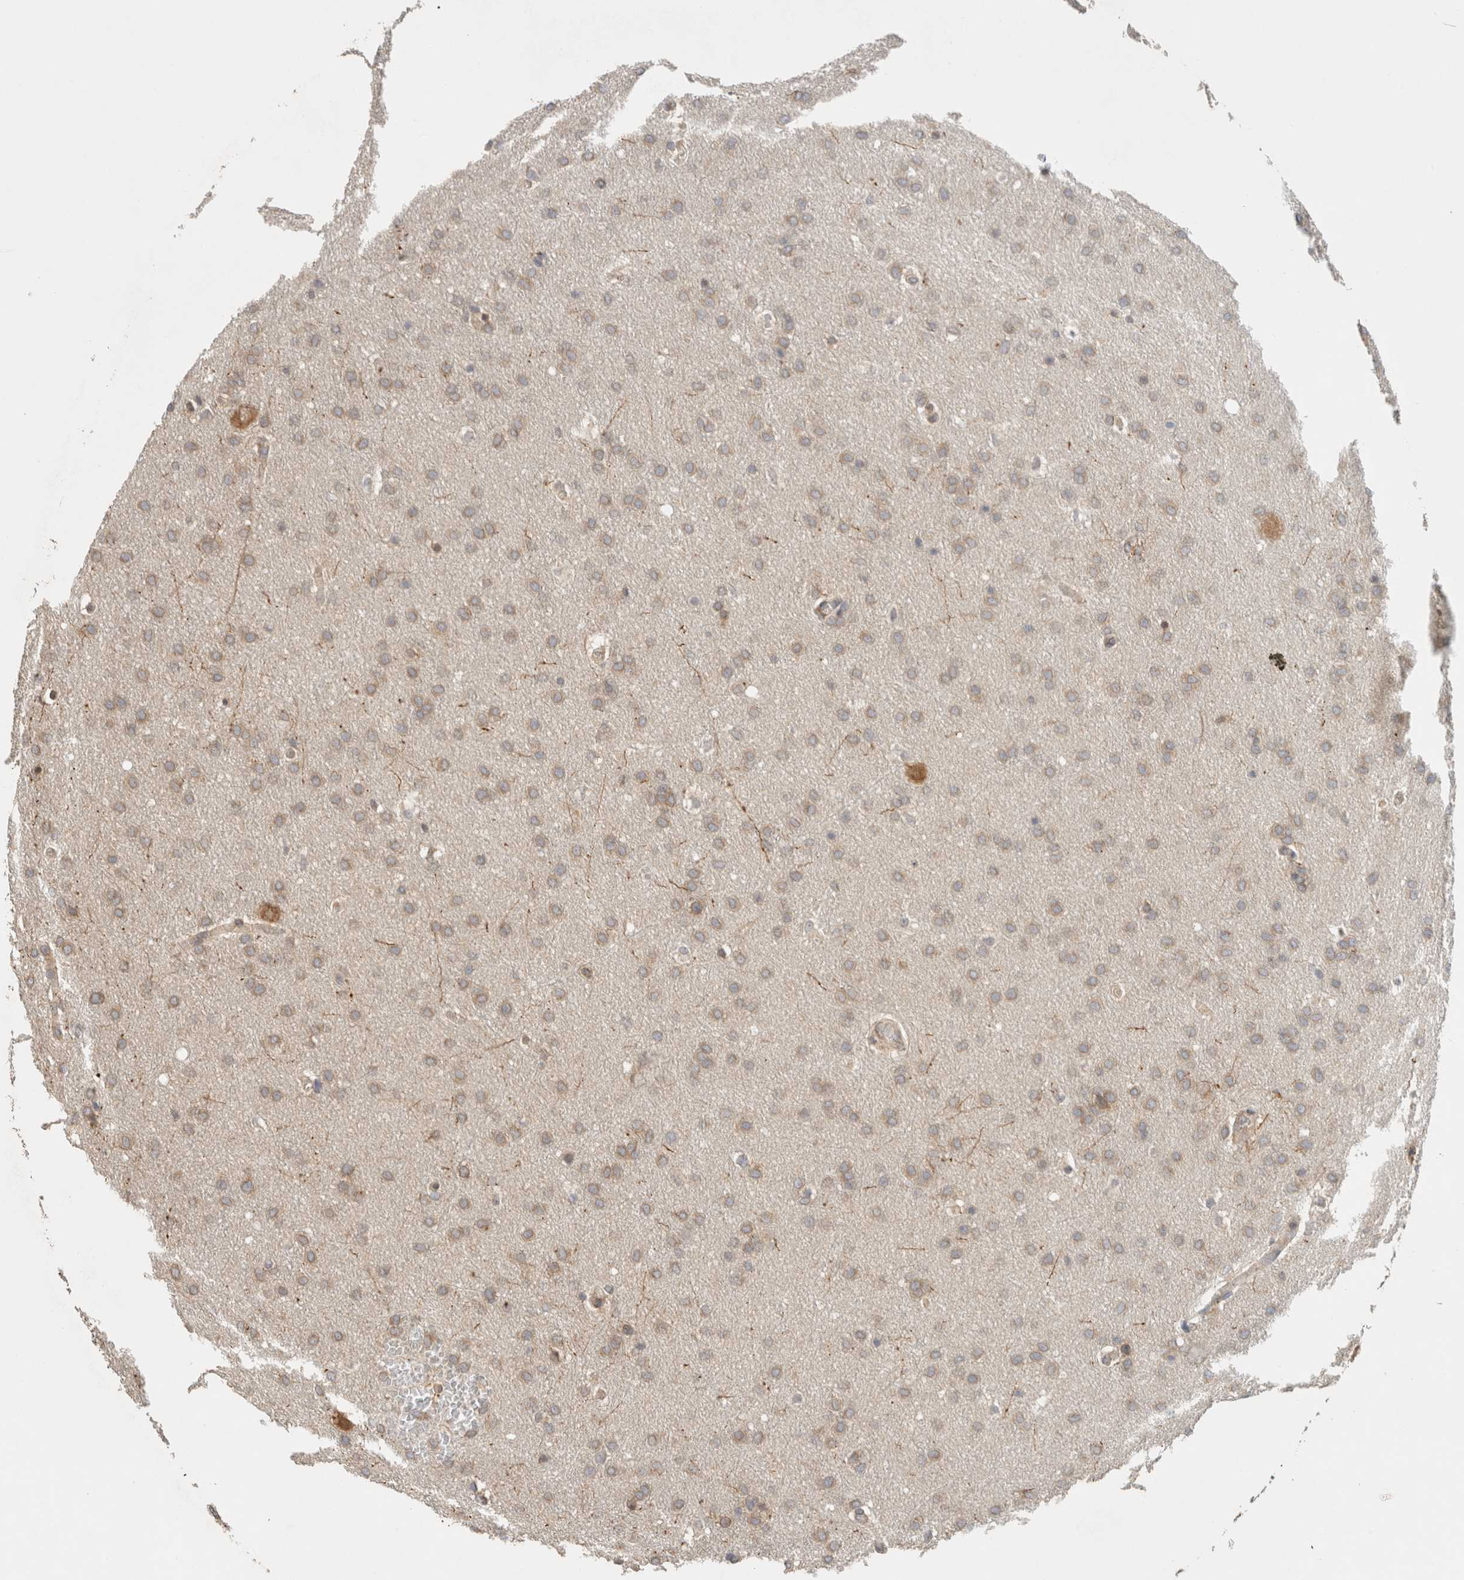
{"staining": {"intensity": "weak", "quantity": ">75%", "location": "cytoplasmic/membranous"}, "tissue": "glioma", "cell_type": "Tumor cells", "image_type": "cancer", "snomed": [{"axis": "morphology", "description": "Glioma, malignant, Low grade"}, {"axis": "topography", "description": "Brain"}], "caption": "Immunohistochemical staining of human glioma shows low levels of weak cytoplasmic/membranous protein staining in approximately >75% of tumor cells. (Stains: DAB (3,3'-diaminobenzidine) in brown, nuclei in blue, Microscopy: brightfield microscopy at high magnification).", "gene": "PUM1", "patient": {"sex": "female", "age": 37}}